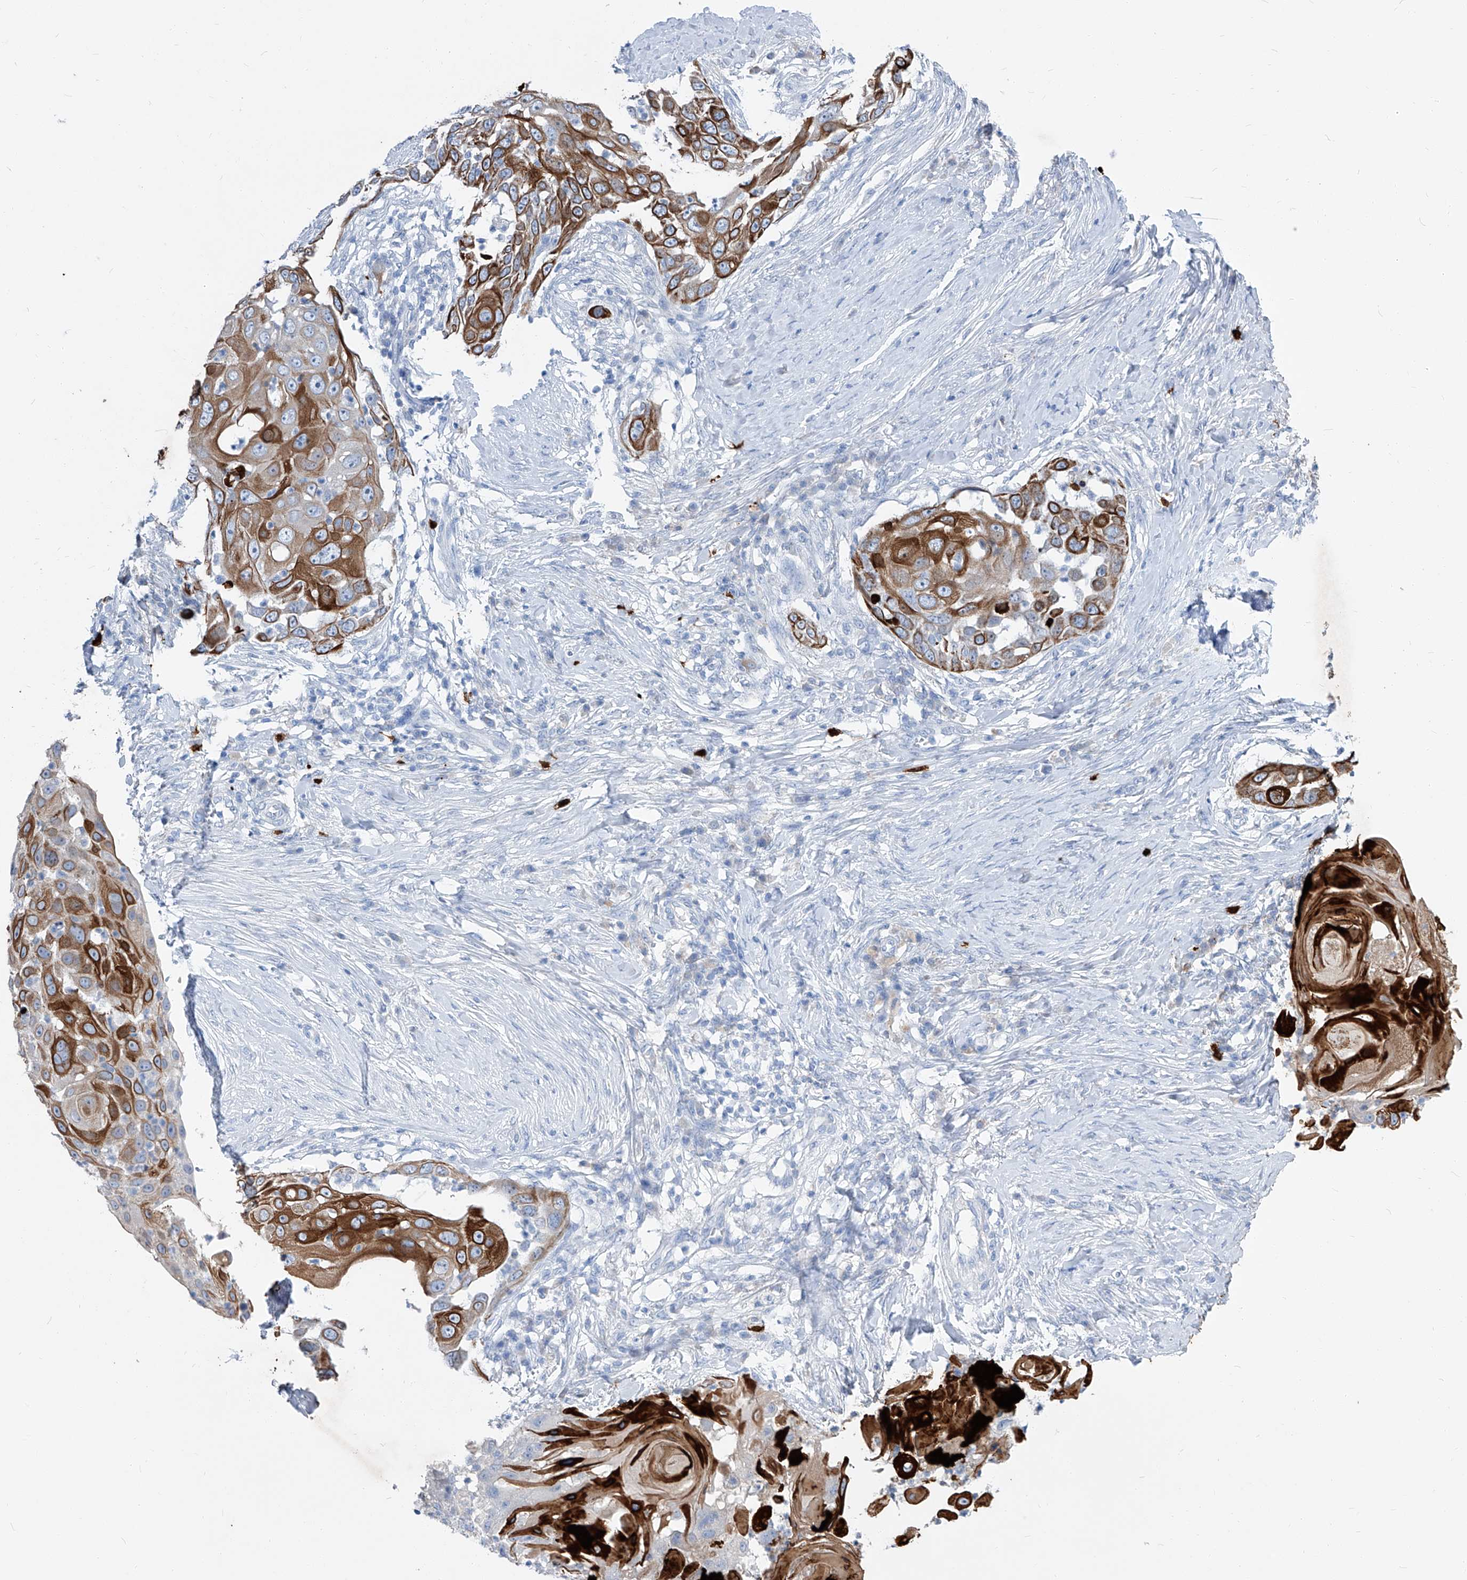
{"staining": {"intensity": "strong", "quantity": ">75%", "location": "cytoplasmic/membranous"}, "tissue": "skin cancer", "cell_type": "Tumor cells", "image_type": "cancer", "snomed": [{"axis": "morphology", "description": "Squamous cell carcinoma, NOS"}, {"axis": "topography", "description": "Skin"}], "caption": "Human skin cancer stained for a protein (brown) shows strong cytoplasmic/membranous positive positivity in approximately >75% of tumor cells.", "gene": "FRS3", "patient": {"sex": "female", "age": 44}}